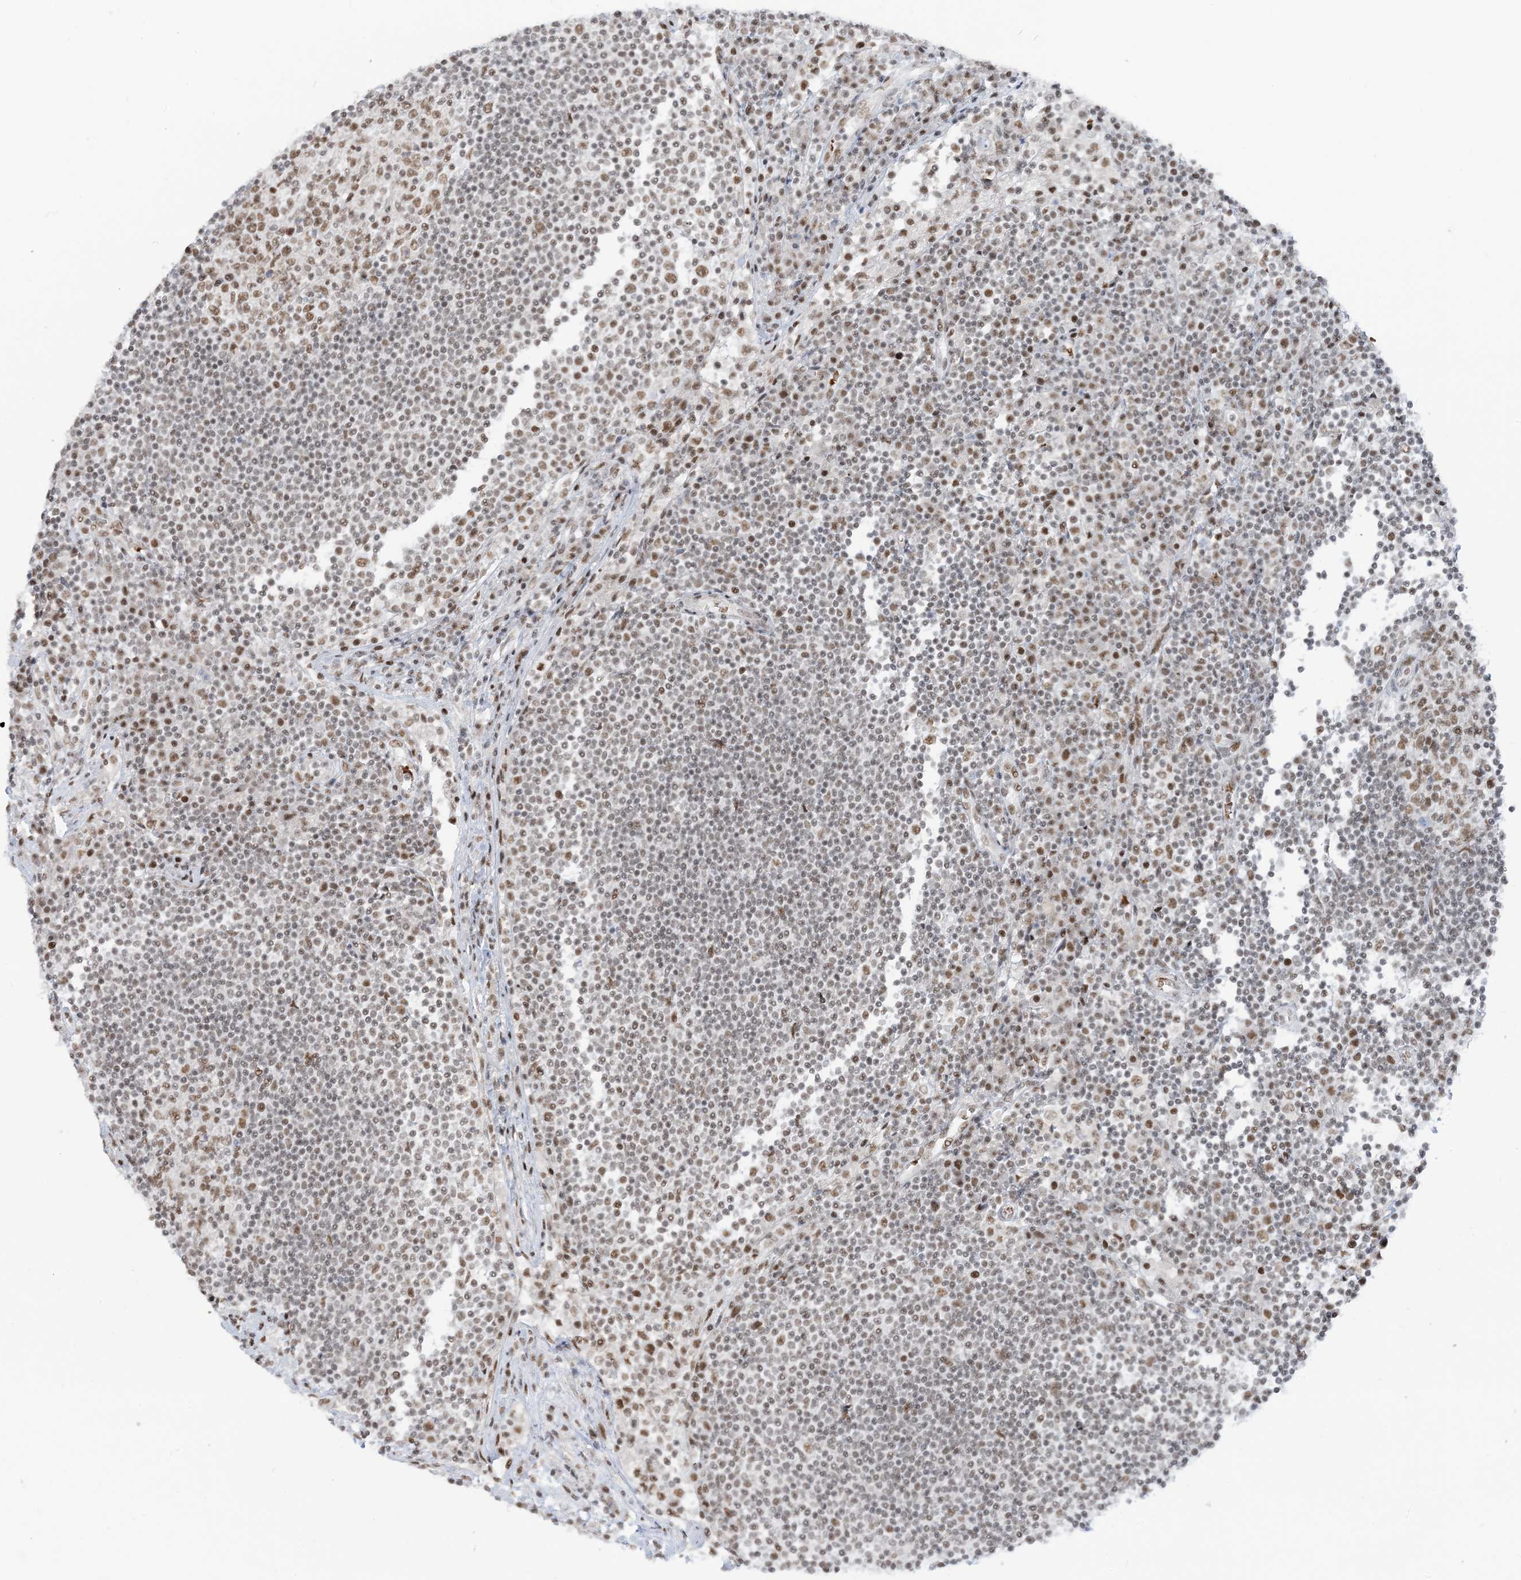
{"staining": {"intensity": "moderate", "quantity": "25%-75%", "location": "nuclear"}, "tissue": "lymph node", "cell_type": "Germinal center cells", "image_type": "normal", "snomed": [{"axis": "morphology", "description": "Normal tissue, NOS"}, {"axis": "topography", "description": "Lymph node"}], "caption": "Human lymph node stained with a brown dye demonstrates moderate nuclear positive expression in about 25%-75% of germinal center cells.", "gene": "ECT2L", "patient": {"sex": "female", "age": 53}}